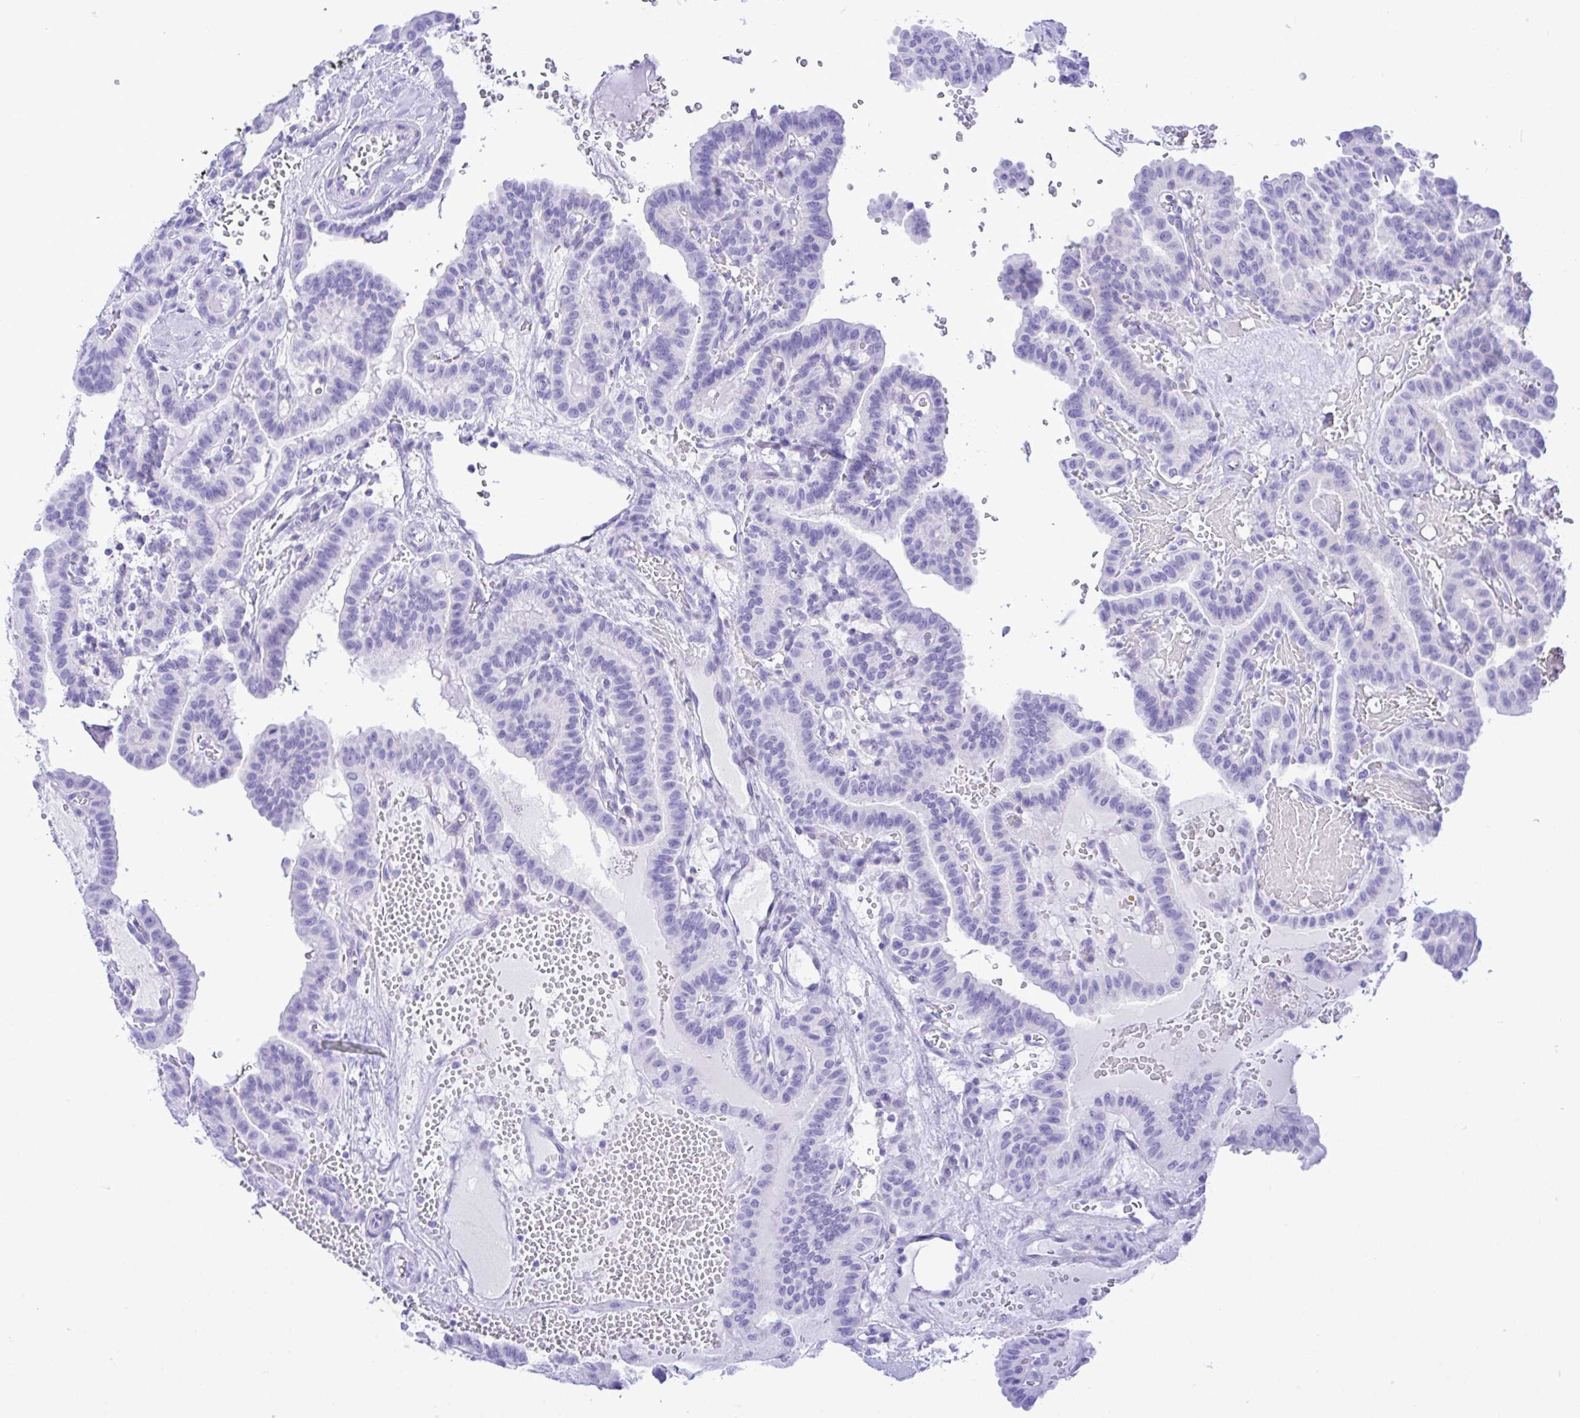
{"staining": {"intensity": "negative", "quantity": "none", "location": "none"}, "tissue": "thyroid cancer", "cell_type": "Tumor cells", "image_type": "cancer", "snomed": [{"axis": "morphology", "description": "Papillary adenocarcinoma, NOS"}, {"axis": "topography", "description": "Thyroid gland"}], "caption": "DAB (3,3'-diaminobenzidine) immunohistochemical staining of human papillary adenocarcinoma (thyroid) displays no significant staining in tumor cells.", "gene": "SELENOV", "patient": {"sex": "male", "age": 87}}